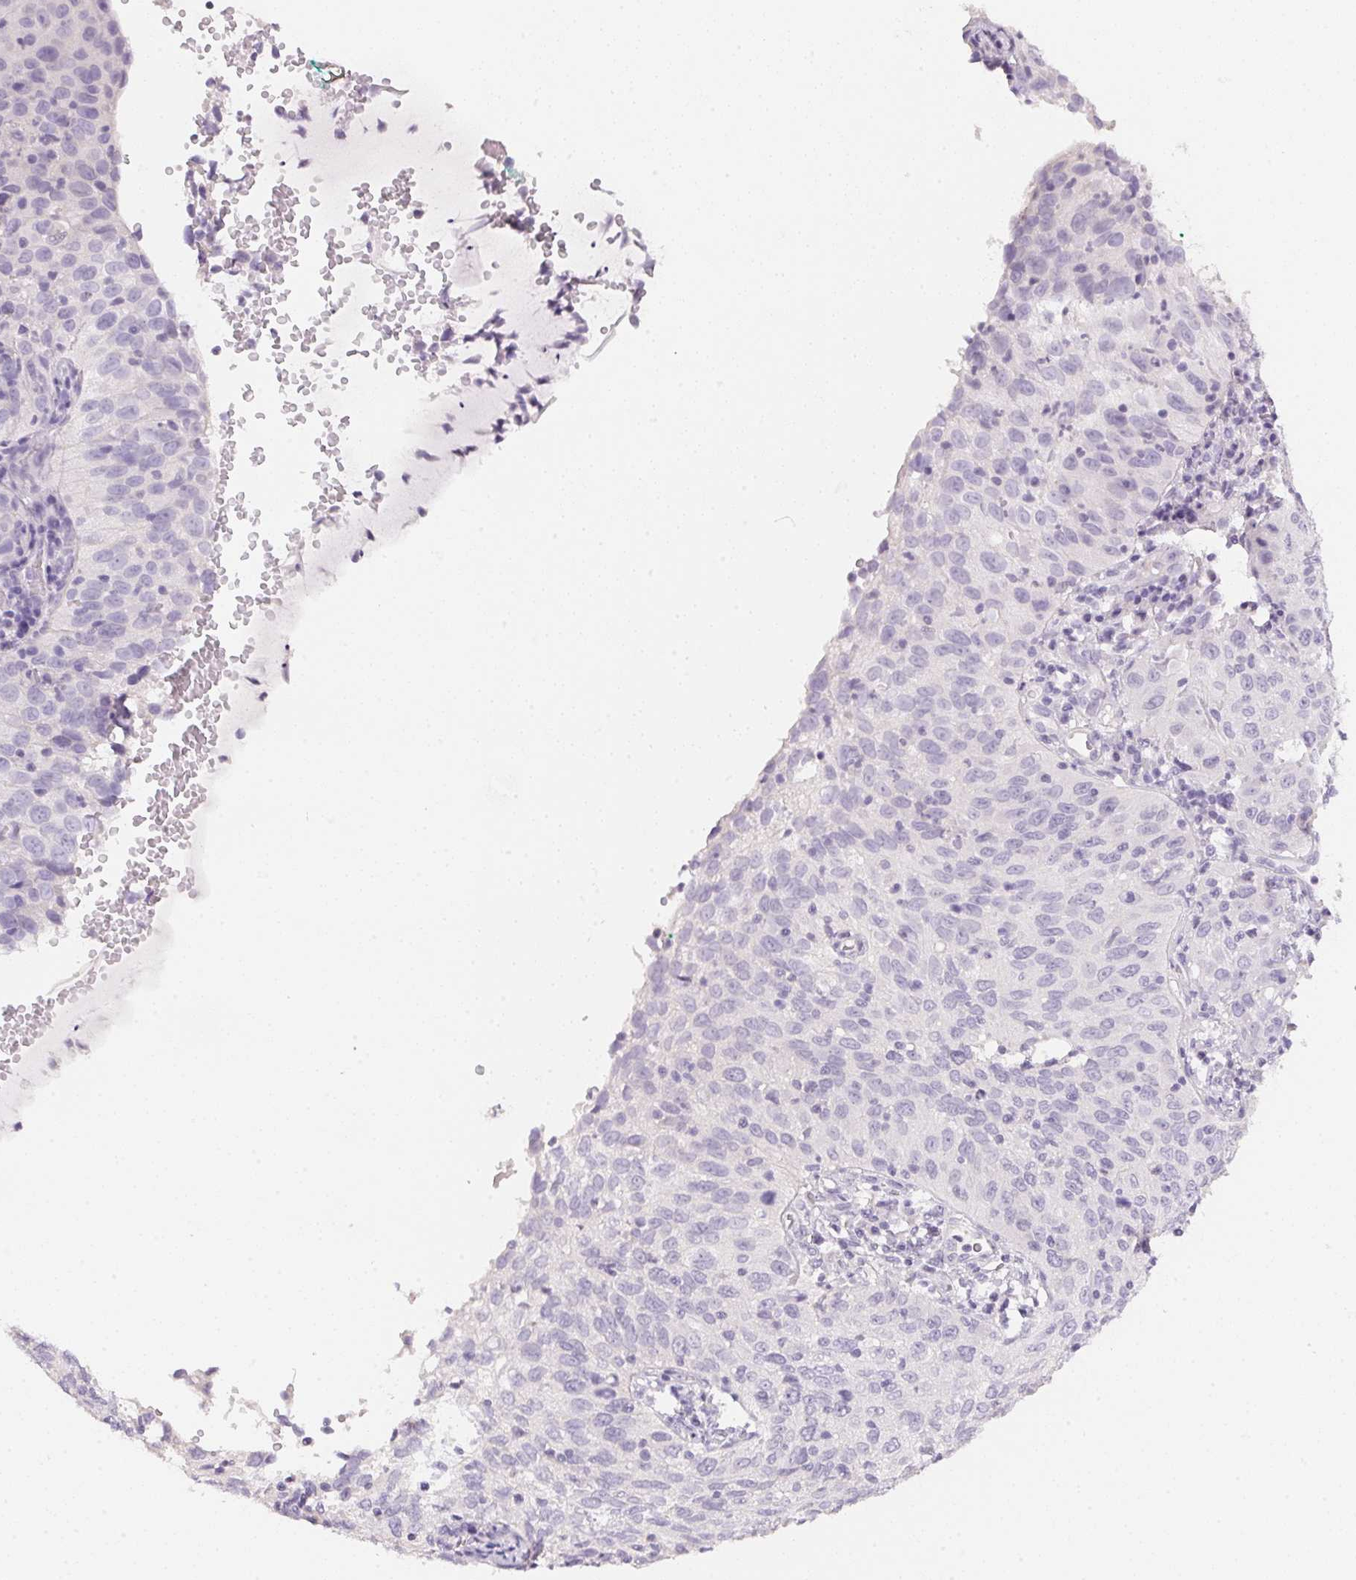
{"staining": {"intensity": "negative", "quantity": "none", "location": "none"}, "tissue": "cervical cancer", "cell_type": "Tumor cells", "image_type": "cancer", "snomed": [{"axis": "morphology", "description": "Squamous cell carcinoma, NOS"}, {"axis": "topography", "description": "Cervix"}], "caption": "This is an IHC histopathology image of human cervical squamous cell carcinoma. There is no expression in tumor cells.", "gene": "ACP3", "patient": {"sex": "female", "age": 52}}